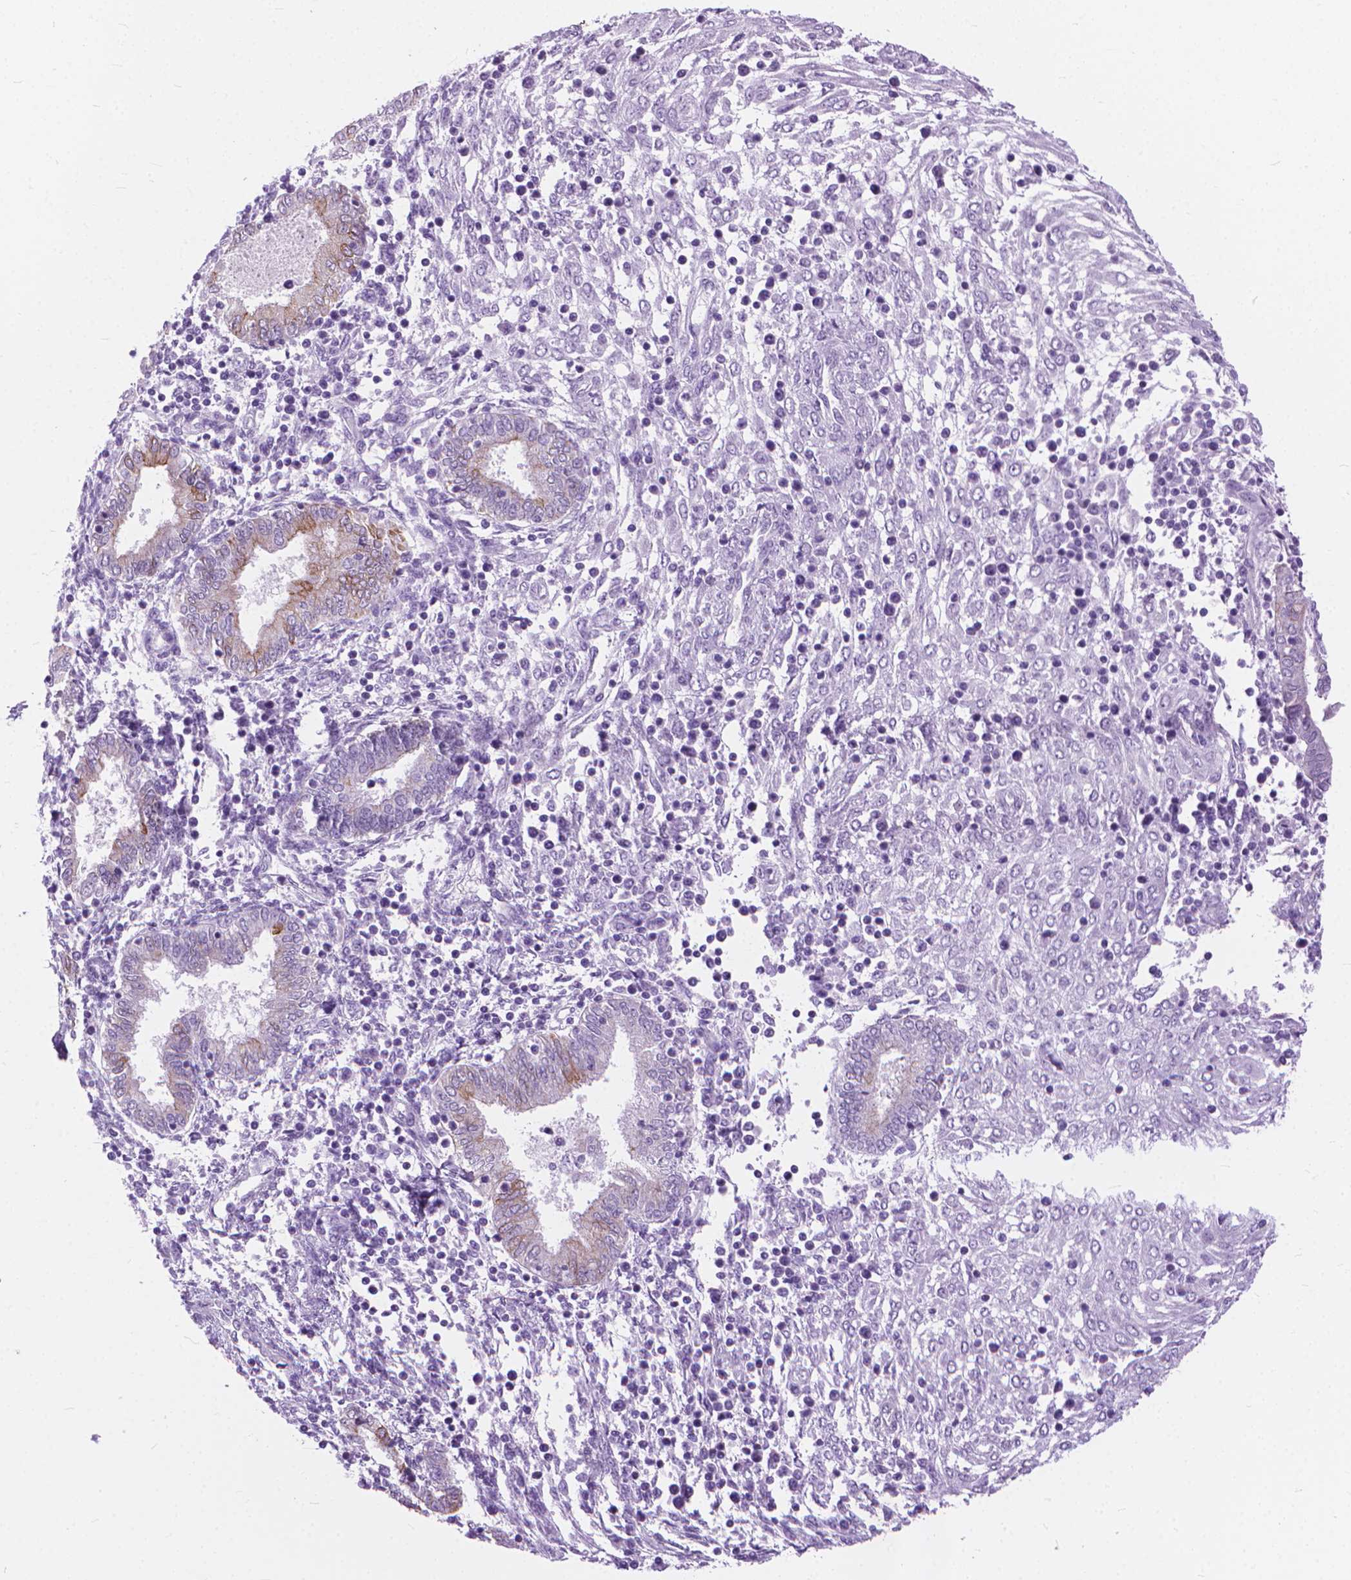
{"staining": {"intensity": "negative", "quantity": "none", "location": "none"}, "tissue": "endometrium", "cell_type": "Cells in endometrial stroma", "image_type": "normal", "snomed": [{"axis": "morphology", "description": "Normal tissue, NOS"}, {"axis": "topography", "description": "Endometrium"}], "caption": "IHC histopathology image of normal endometrium stained for a protein (brown), which displays no positivity in cells in endometrial stroma.", "gene": "HTR2B", "patient": {"sex": "female", "age": 42}}